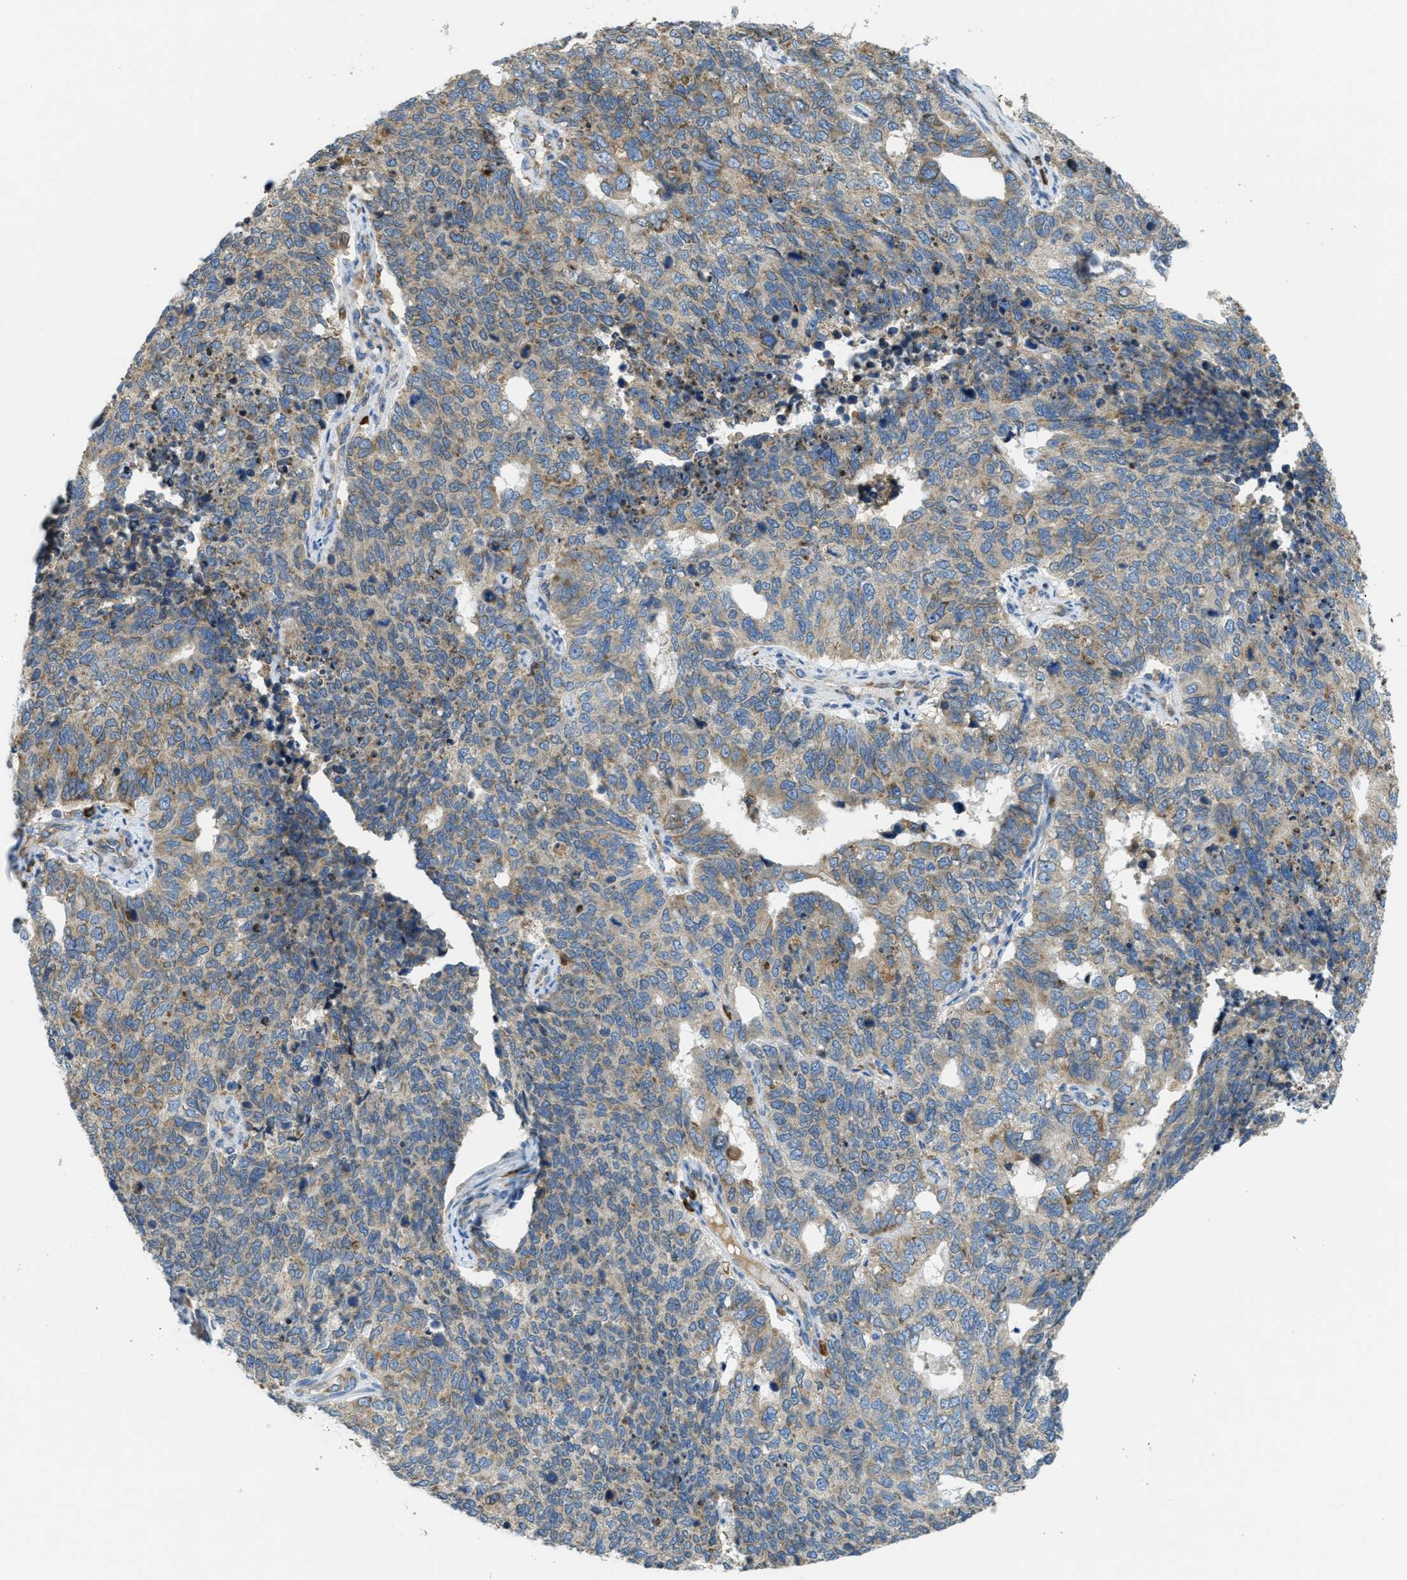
{"staining": {"intensity": "weak", "quantity": "25%-75%", "location": "cytoplasmic/membranous"}, "tissue": "cervical cancer", "cell_type": "Tumor cells", "image_type": "cancer", "snomed": [{"axis": "morphology", "description": "Squamous cell carcinoma, NOS"}, {"axis": "topography", "description": "Cervix"}], "caption": "The photomicrograph reveals a brown stain indicating the presence of a protein in the cytoplasmic/membranous of tumor cells in cervical cancer.", "gene": "SSR1", "patient": {"sex": "female", "age": 63}}